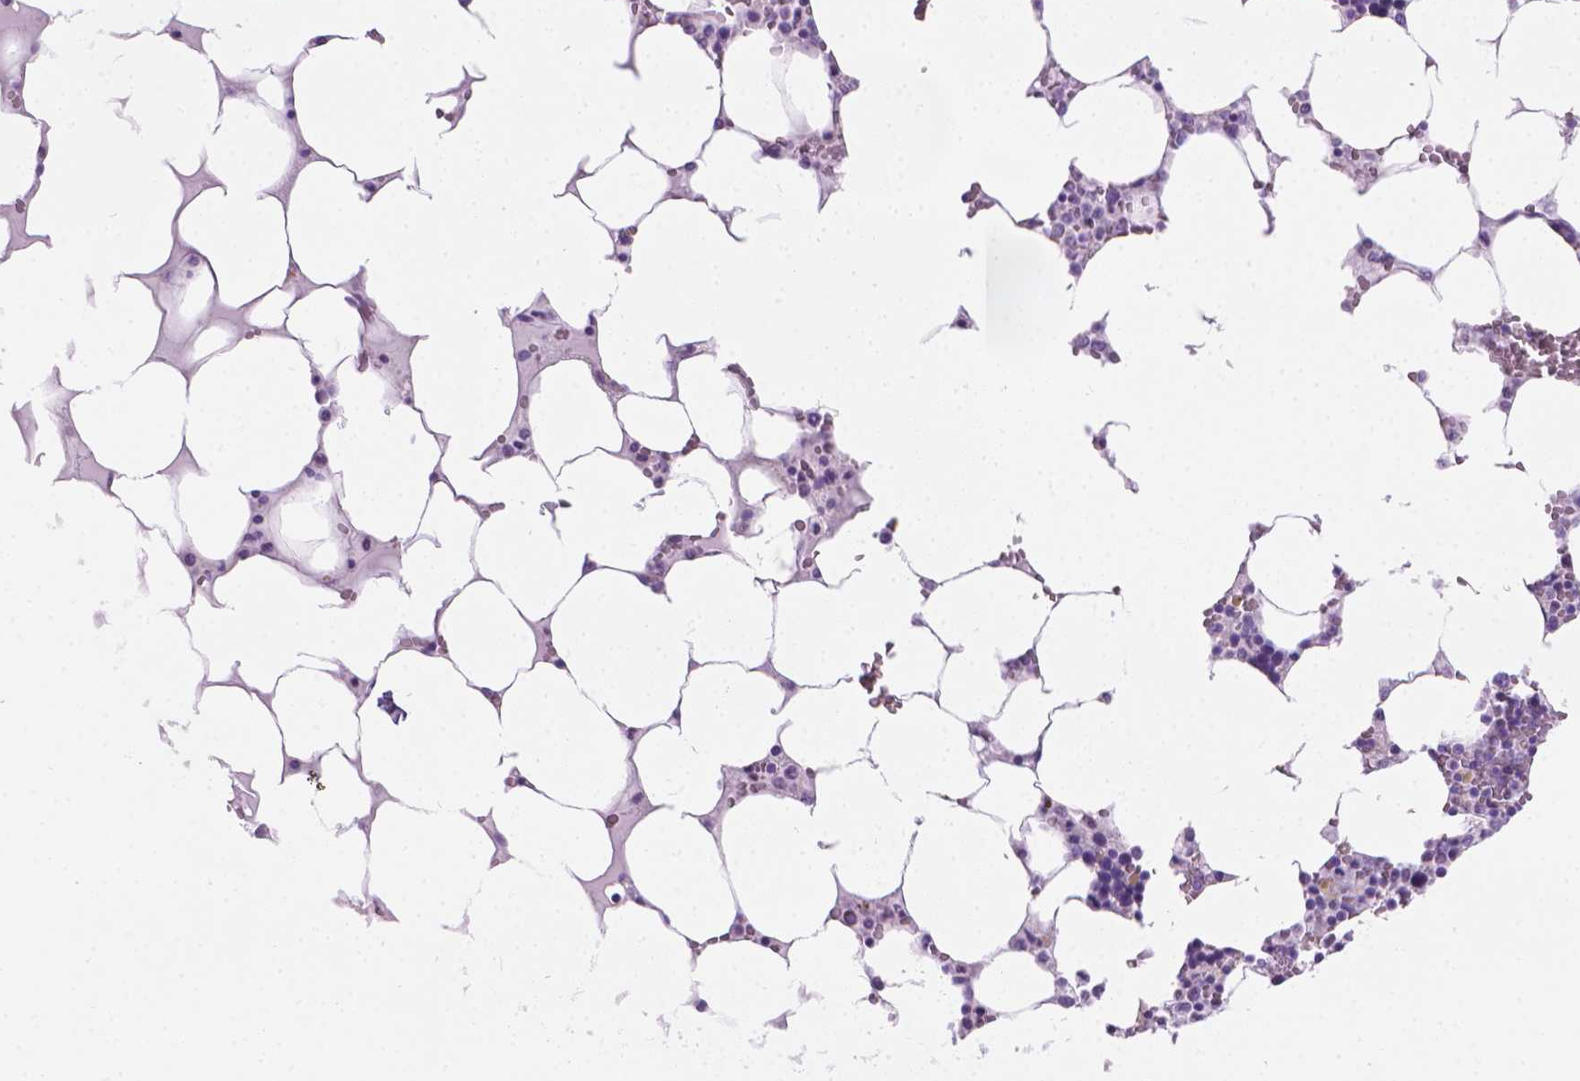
{"staining": {"intensity": "negative", "quantity": "none", "location": "none"}, "tissue": "bone marrow", "cell_type": "Hematopoietic cells", "image_type": "normal", "snomed": [{"axis": "morphology", "description": "Normal tissue, NOS"}, {"axis": "topography", "description": "Bone marrow"}], "caption": "Immunohistochemical staining of normal human bone marrow reveals no significant expression in hematopoietic cells. (DAB (3,3'-diaminobenzidine) immunohistochemistry, high magnification).", "gene": "TTC29", "patient": {"sex": "male", "age": 64}}